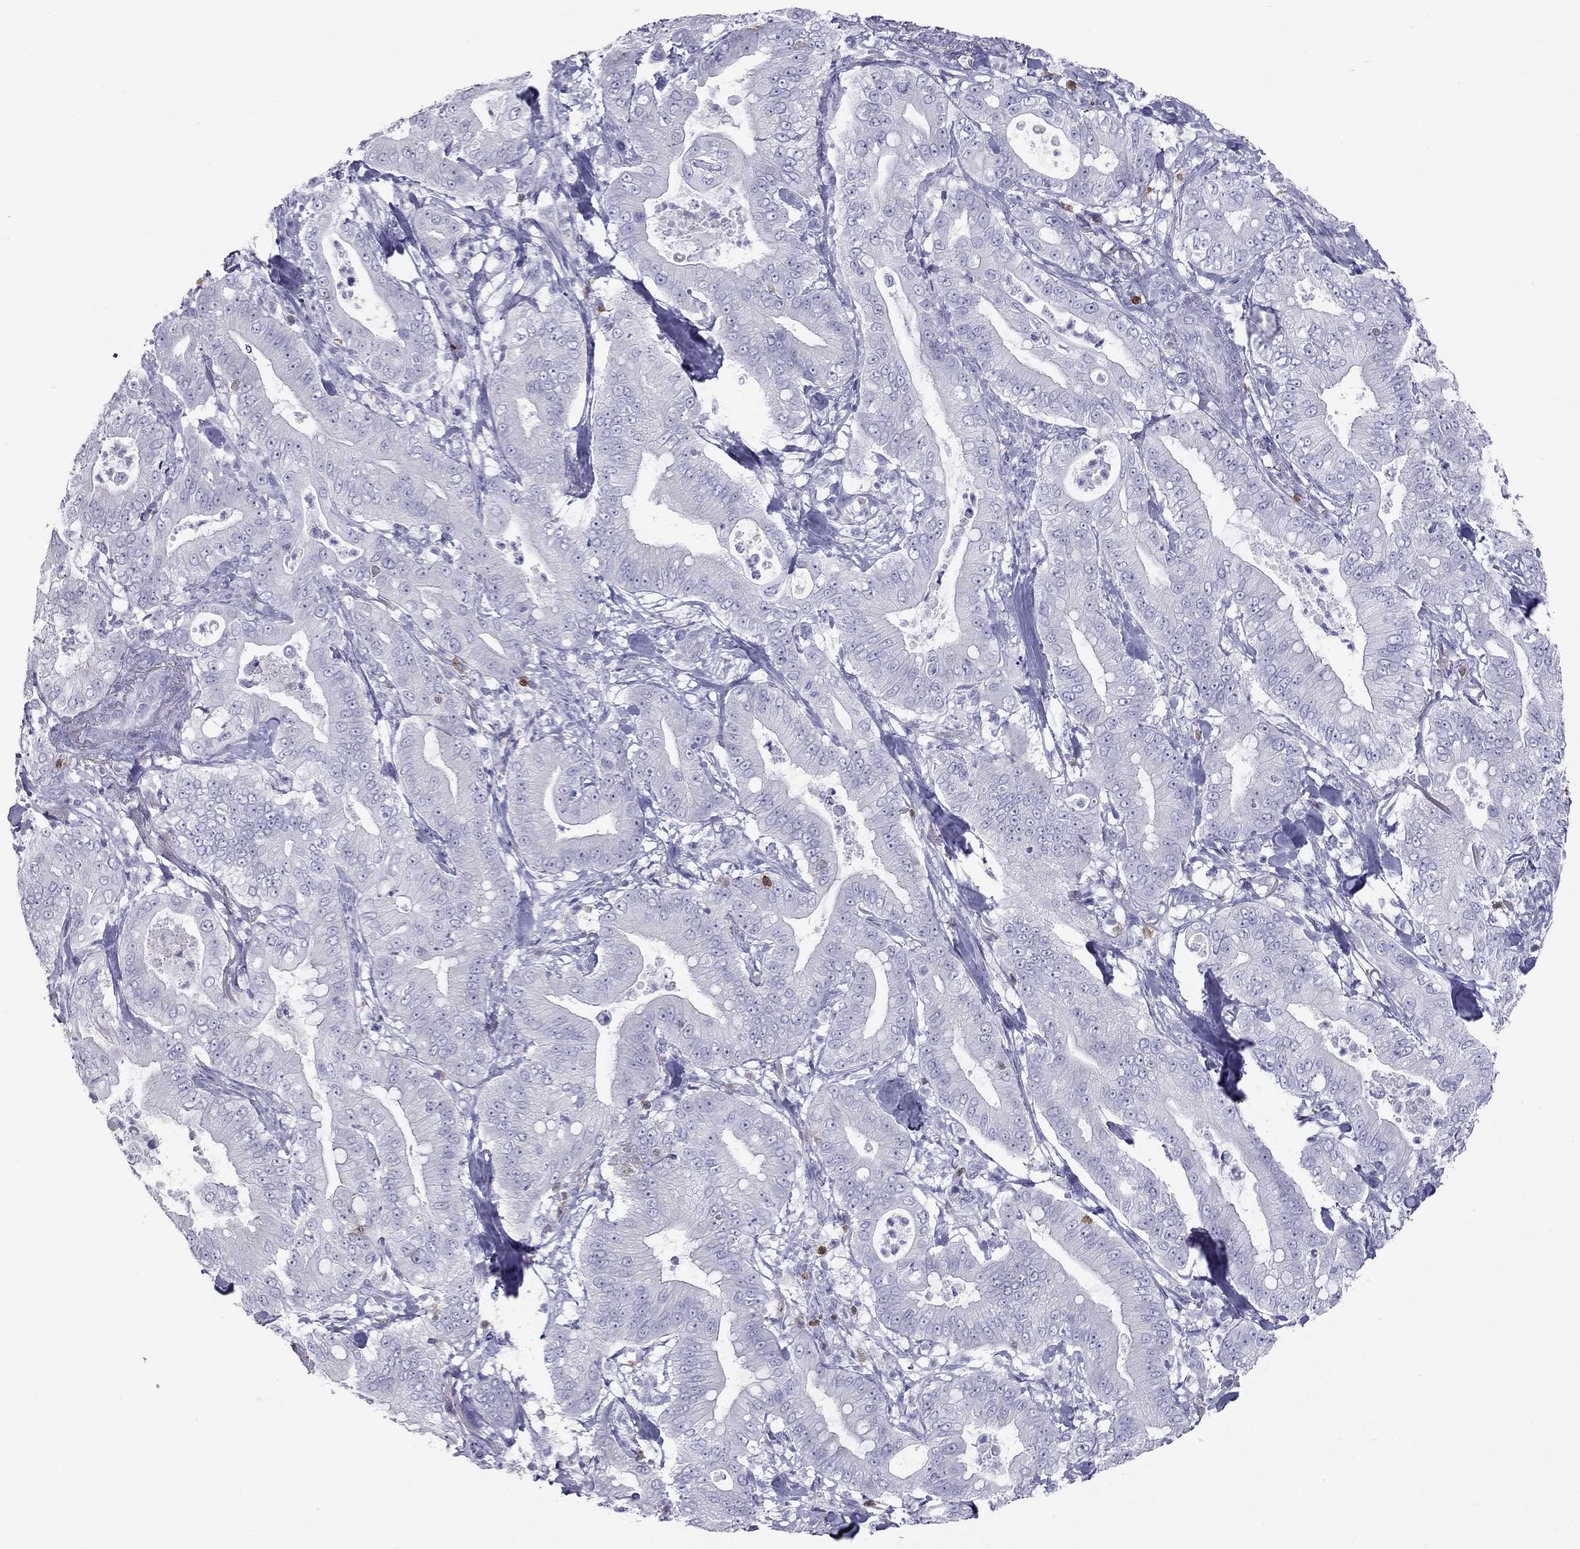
{"staining": {"intensity": "negative", "quantity": "none", "location": "none"}, "tissue": "pancreatic cancer", "cell_type": "Tumor cells", "image_type": "cancer", "snomed": [{"axis": "morphology", "description": "Adenocarcinoma, NOS"}, {"axis": "topography", "description": "Pancreas"}], "caption": "IHC image of human pancreatic adenocarcinoma stained for a protein (brown), which exhibits no staining in tumor cells. (Brightfield microscopy of DAB (3,3'-diaminobenzidine) IHC at high magnification).", "gene": "SH2D2A", "patient": {"sex": "male", "age": 71}}